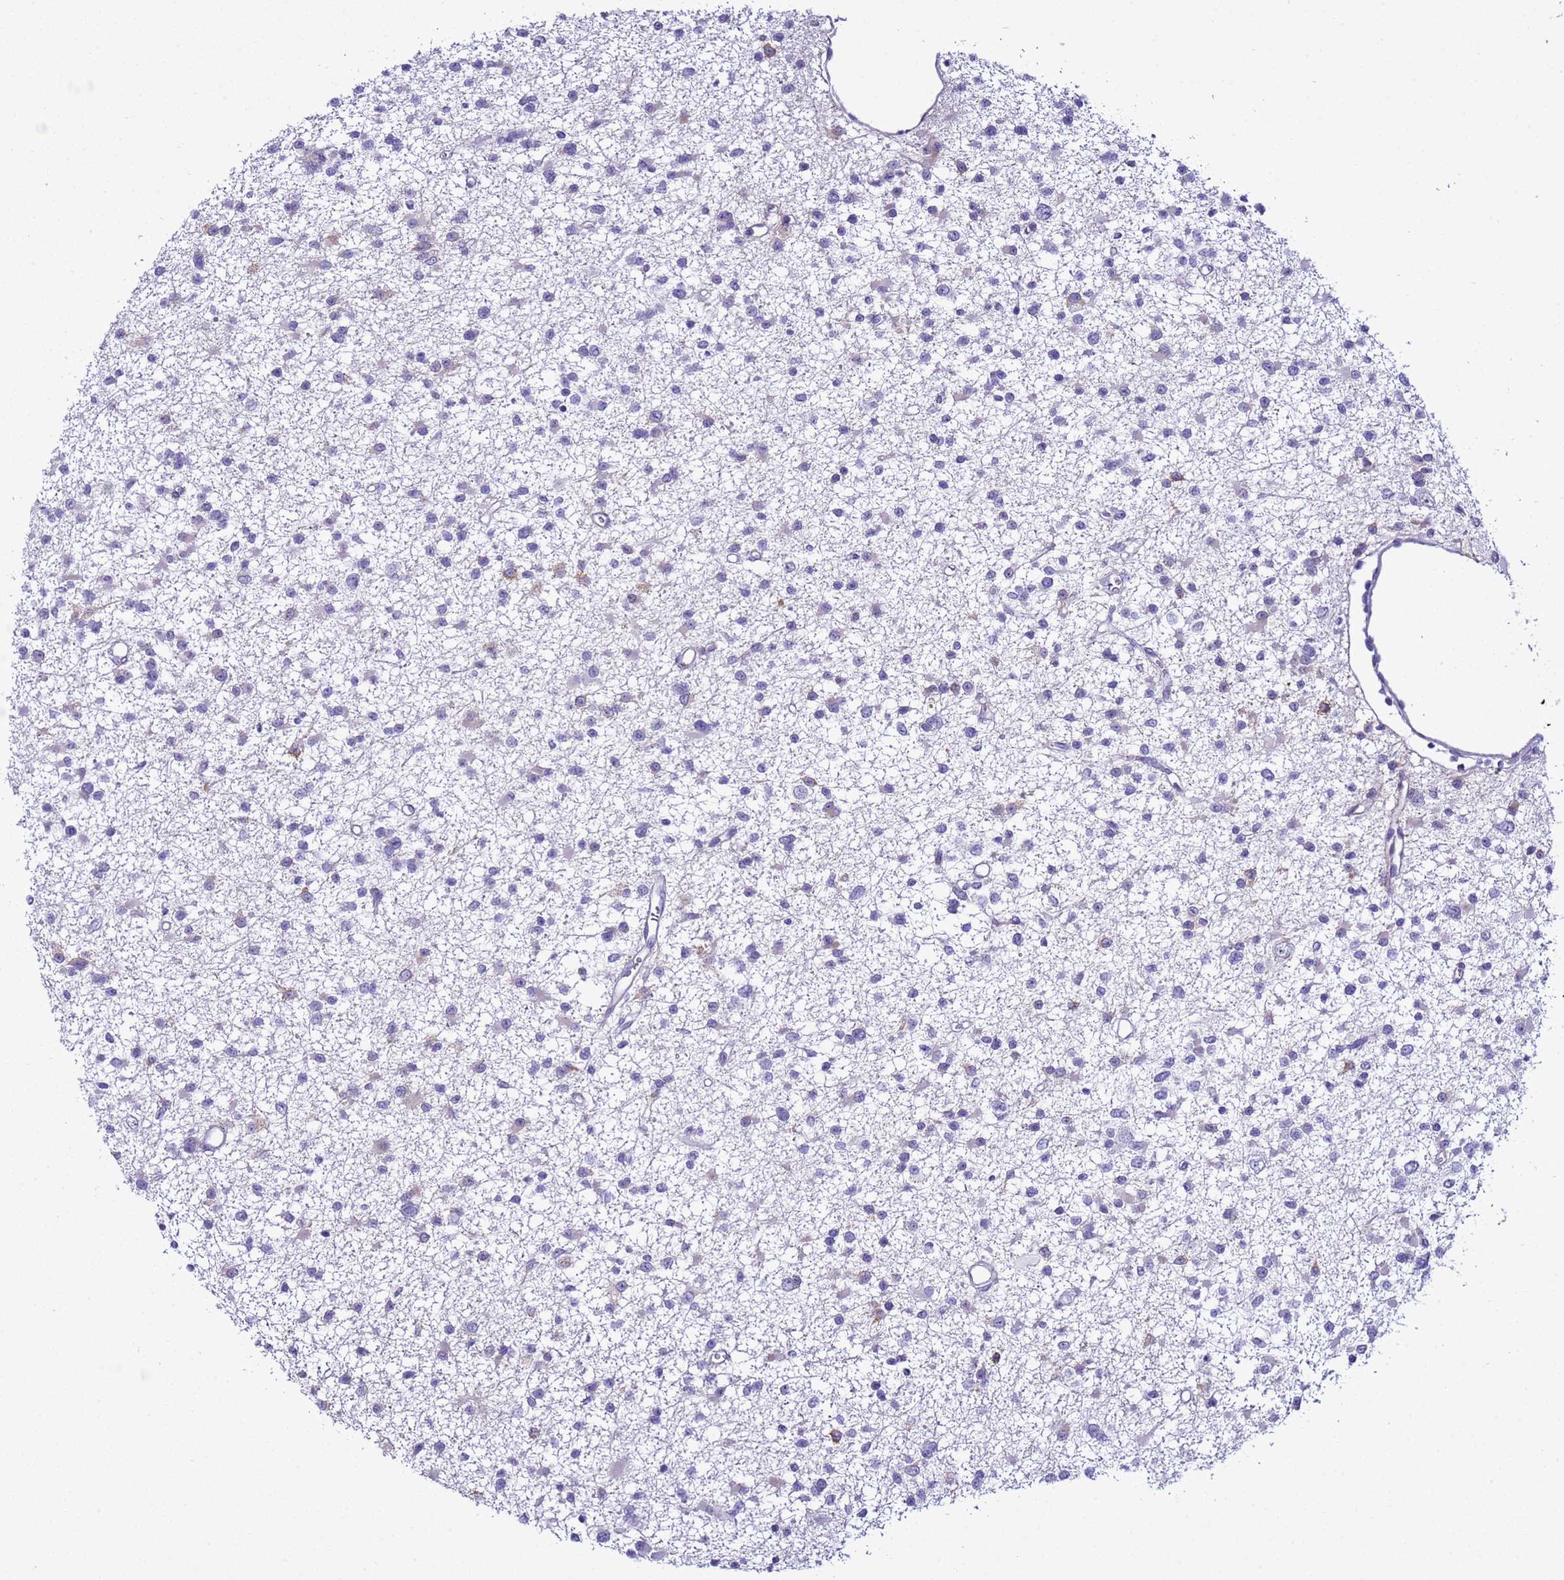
{"staining": {"intensity": "negative", "quantity": "none", "location": "none"}, "tissue": "glioma", "cell_type": "Tumor cells", "image_type": "cancer", "snomed": [{"axis": "morphology", "description": "Glioma, malignant, Low grade"}, {"axis": "topography", "description": "Brain"}], "caption": "The histopathology image demonstrates no staining of tumor cells in glioma.", "gene": "LRRC10B", "patient": {"sex": "female", "age": 22}}